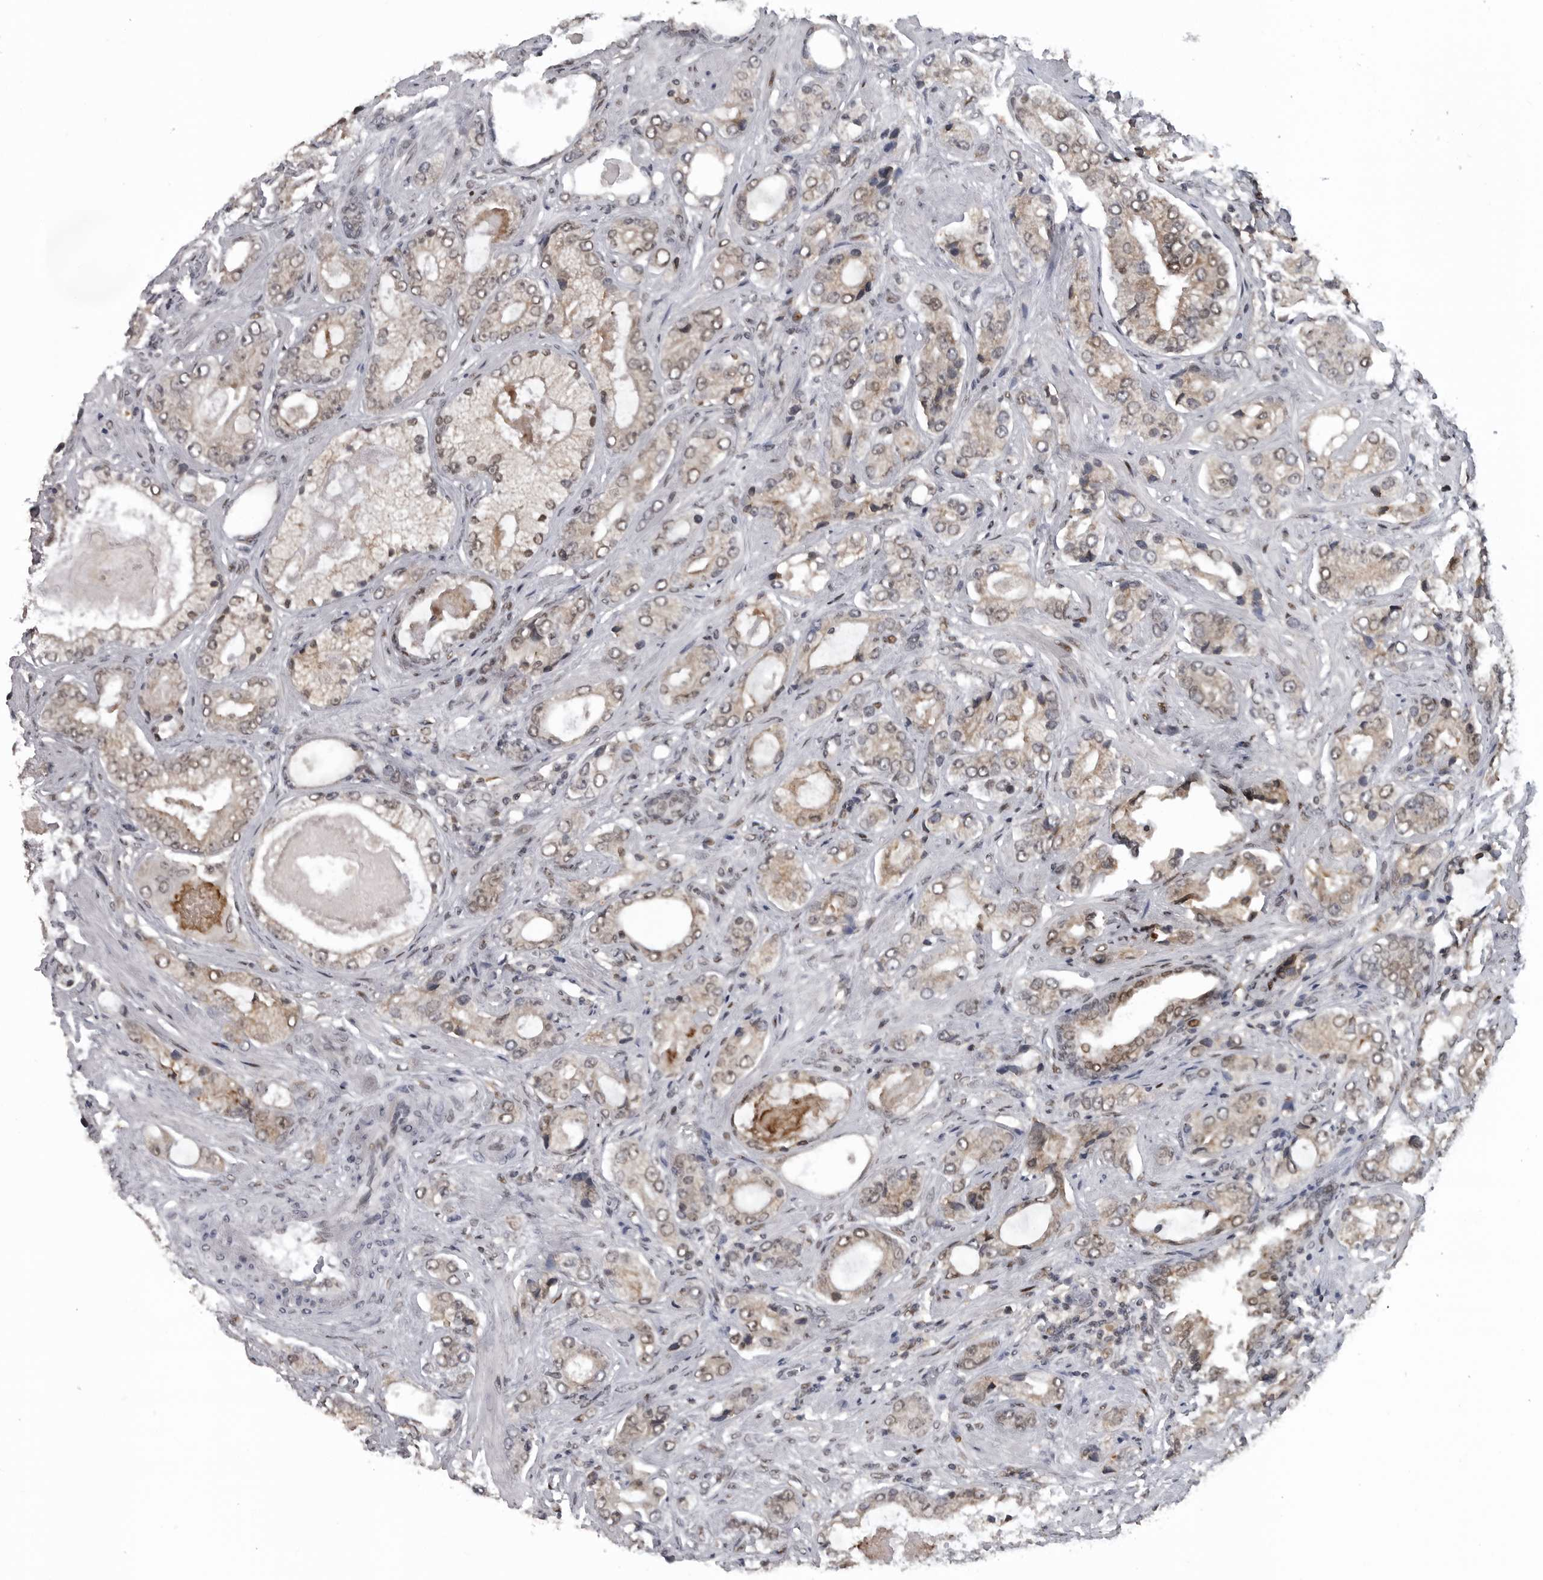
{"staining": {"intensity": "weak", "quantity": ">75%", "location": "cytoplasmic/membranous,nuclear"}, "tissue": "prostate cancer", "cell_type": "Tumor cells", "image_type": "cancer", "snomed": [{"axis": "morphology", "description": "Normal tissue, NOS"}, {"axis": "morphology", "description": "Adenocarcinoma, High grade"}, {"axis": "topography", "description": "Prostate"}, {"axis": "topography", "description": "Peripheral nerve tissue"}], "caption": "Protein expression analysis of prostate cancer (high-grade adenocarcinoma) displays weak cytoplasmic/membranous and nuclear staining in approximately >75% of tumor cells.", "gene": "C8orf58", "patient": {"sex": "male", "age": 59}}